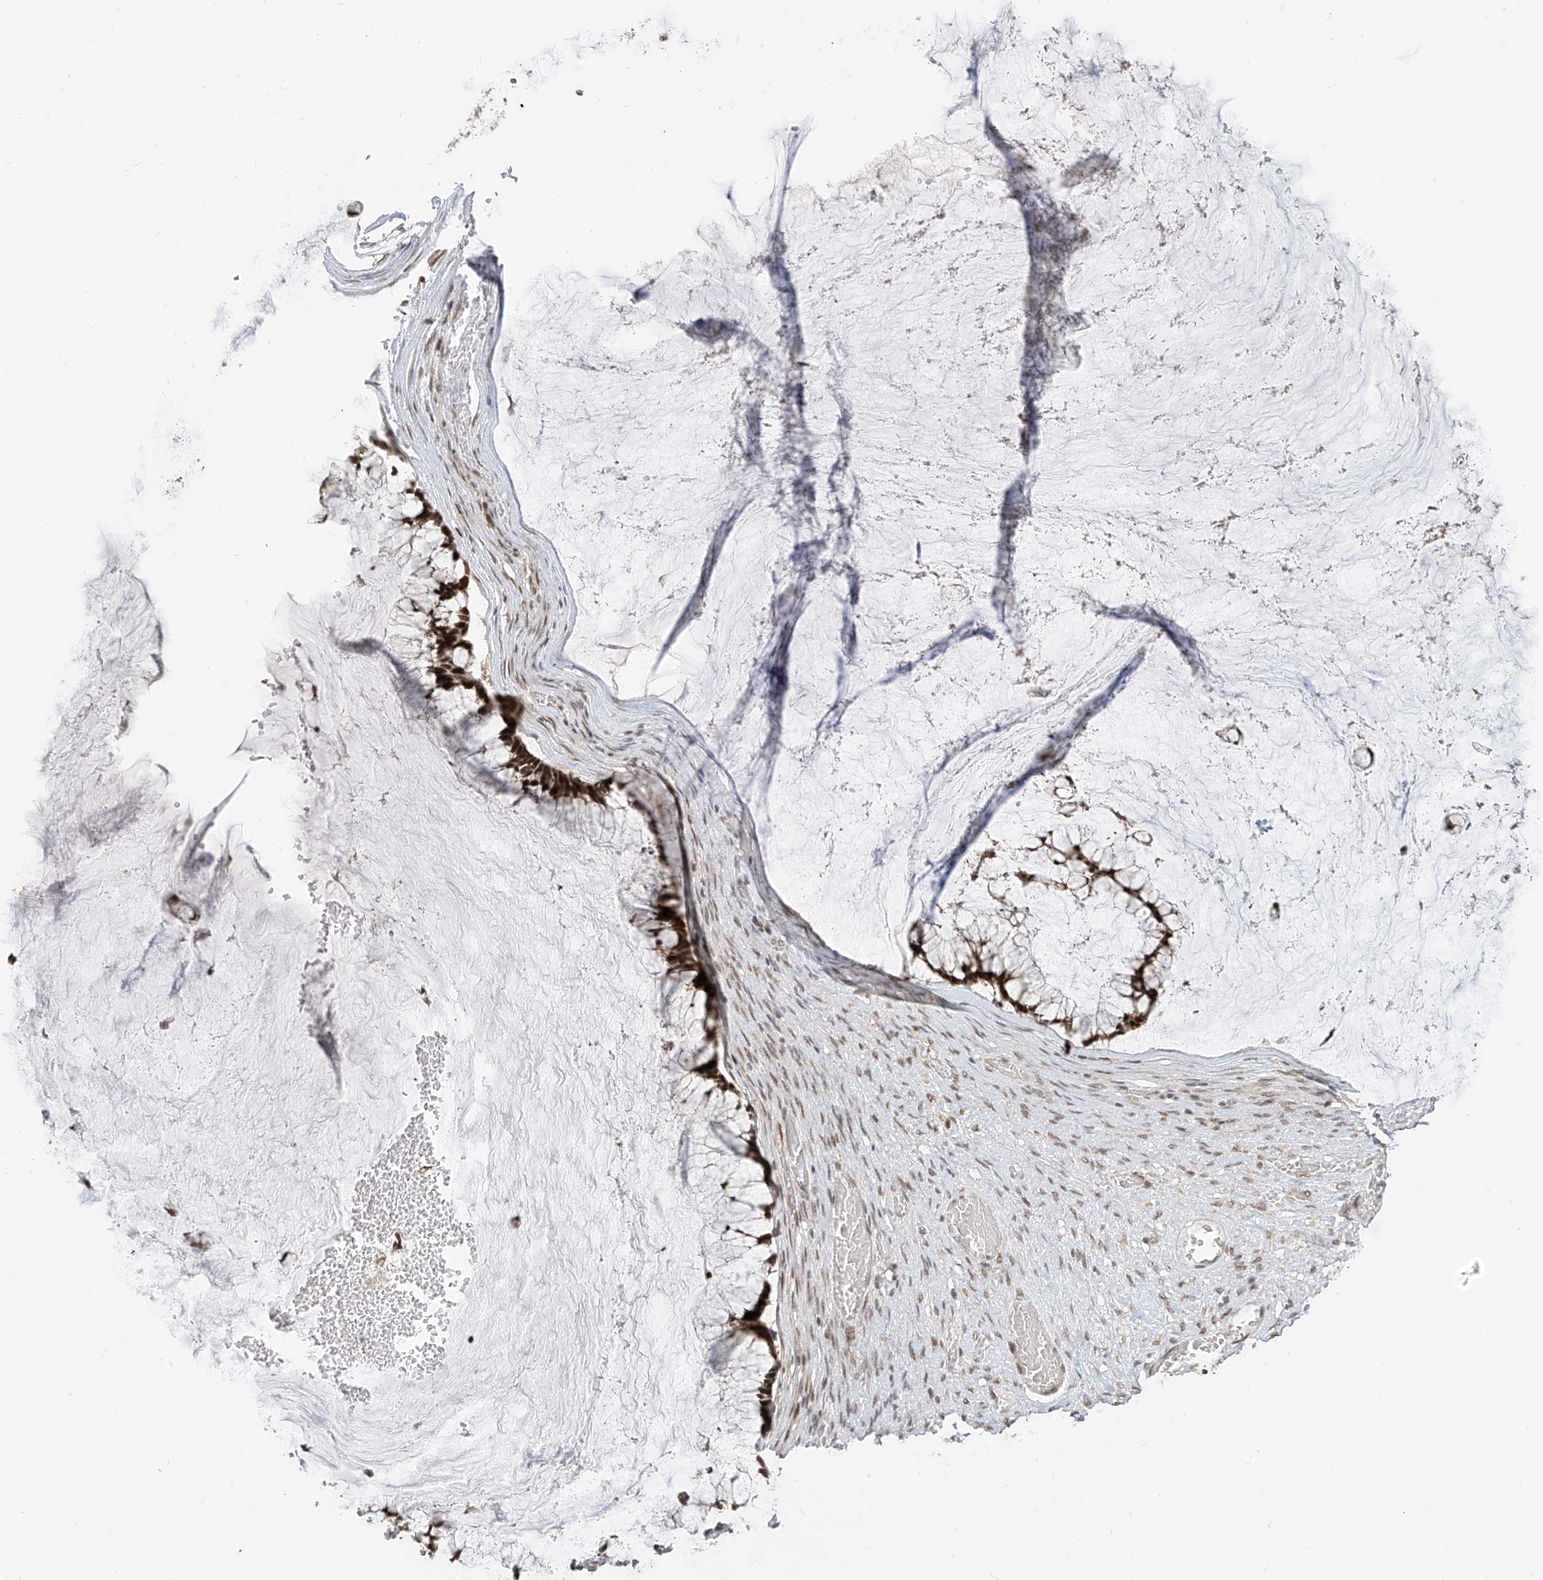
{"staining": {"intensity": "strong", "quantity": ">75%", "location": "nuclear"}, "tissue": "ovarian cancer", "cell_type": "Tumor cells", "image_type": "cancer", "snomed": [{"axis": "morphology", "description": "Cystadenocarcinoma, mucinous, NOS"}, {"axis": "topography", "description": "Ovary"}], "caption": "Immunohistochemistry (IHC) photomicrograph of neoplastic tissue: mucinous cystadenocarcinoma (ovarian) stained using immunohistochemistry shows high levels of strong protein expression localized specifically in the nuclear of tumor cells, appearing as a nuclear brown color.", "gene": "ZMYM2", "patient": {"sex": "female", "age": 42}}